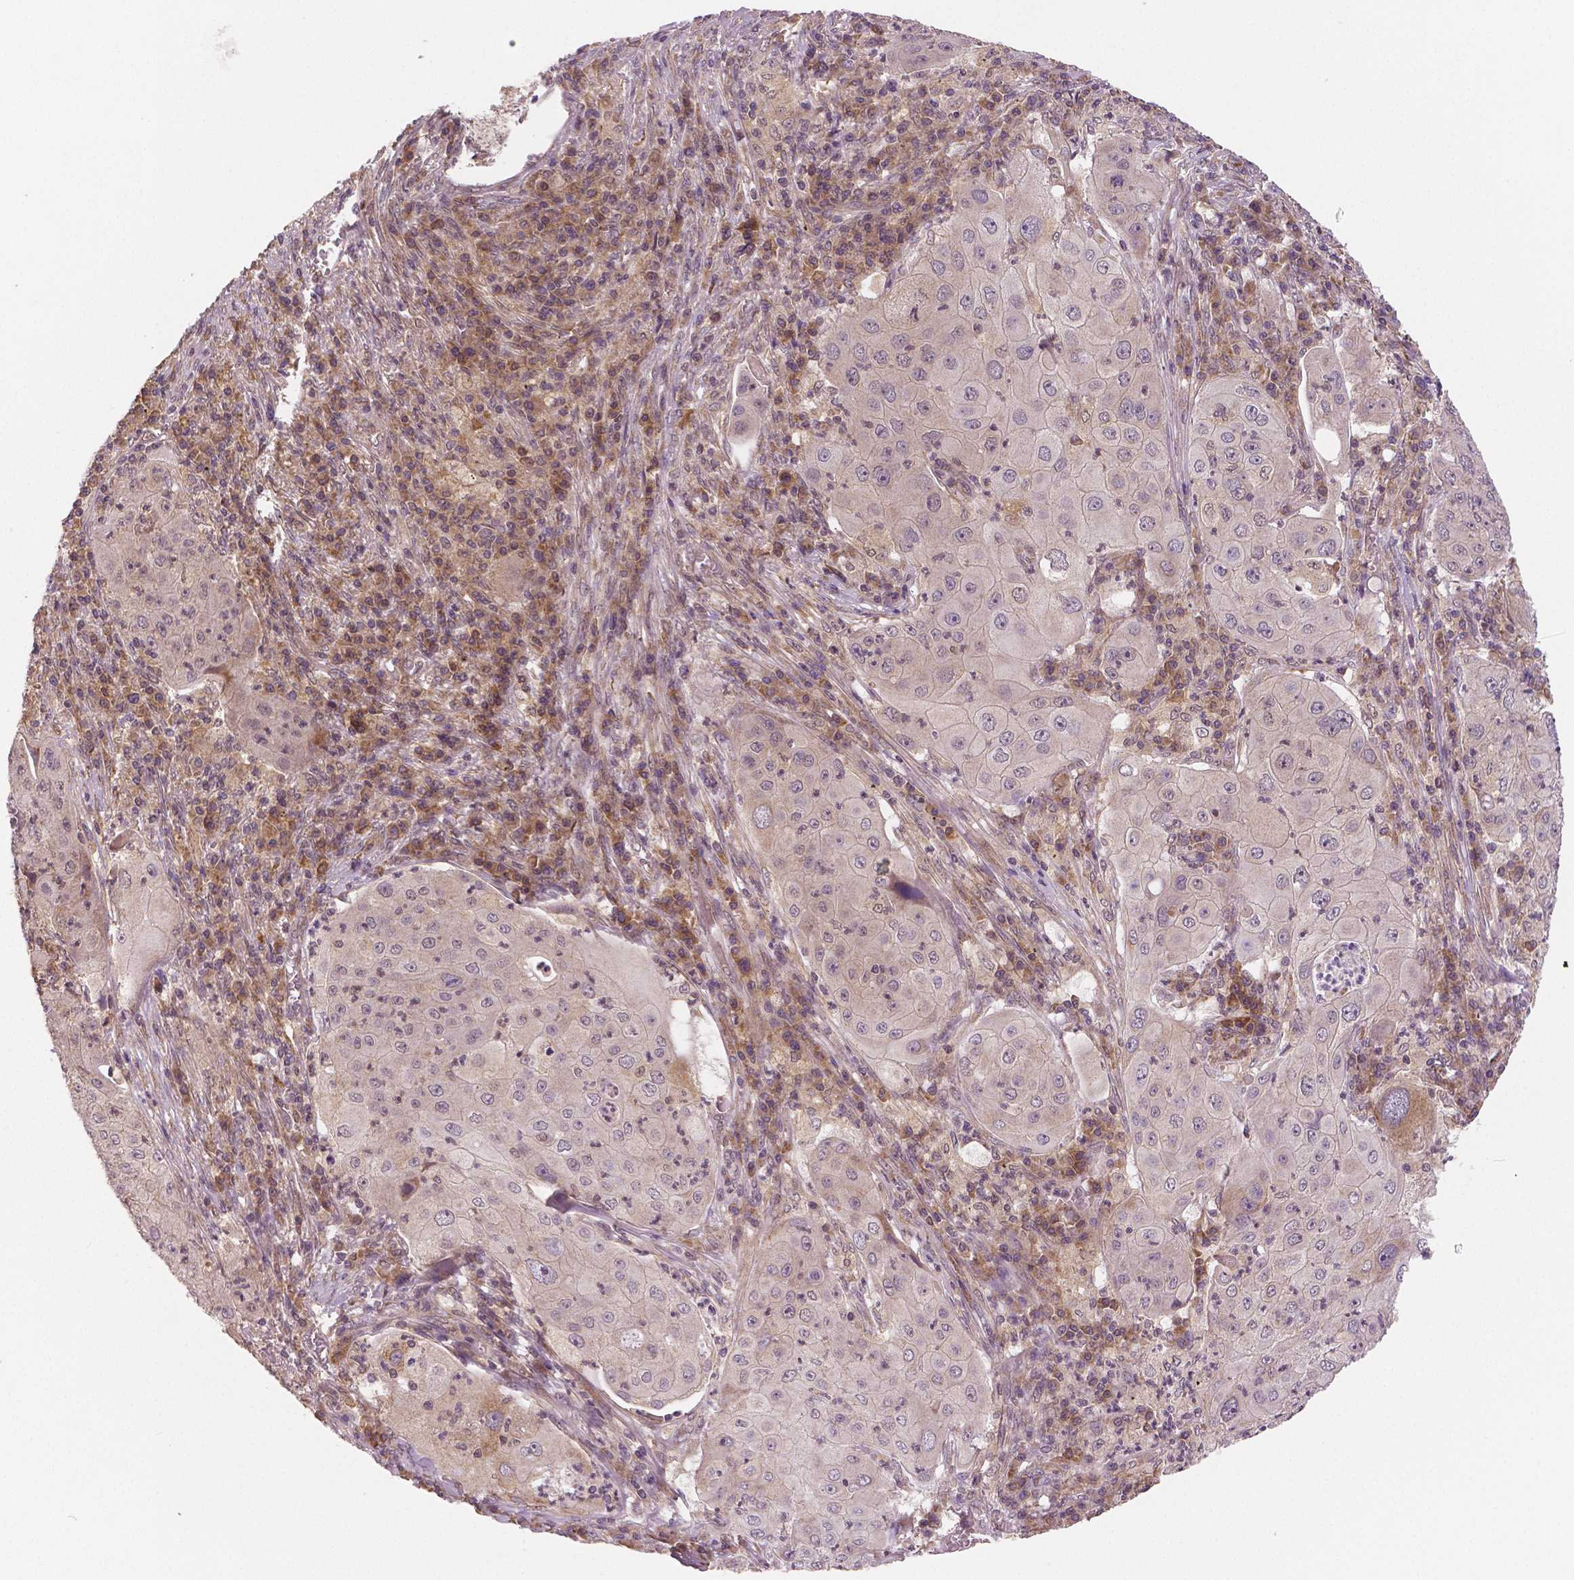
{"staining": {"intensity": "negative", "quantity": "none", "location": "none"}, "tissue": "lung cancer", "cell_type": "Tumor cells", "image_type": "cancer", "snomed": [{"axis": "morphology", "description": "Squamous cell carcinoma, NOS"}, {"axis": "topography", "description": "Lung"}], "caption": "Lung squamous cell carcinoma was stained to show a protein in brown. There is no significant expression in tumor cells. The staining was performed using DAB to visualize the protein expression in brown, while the nuclei were stained in blue with hematoxylin (Magnification: 20x).", "gene": "STAT3", "patient": {"sex": "female", "age": 59}}